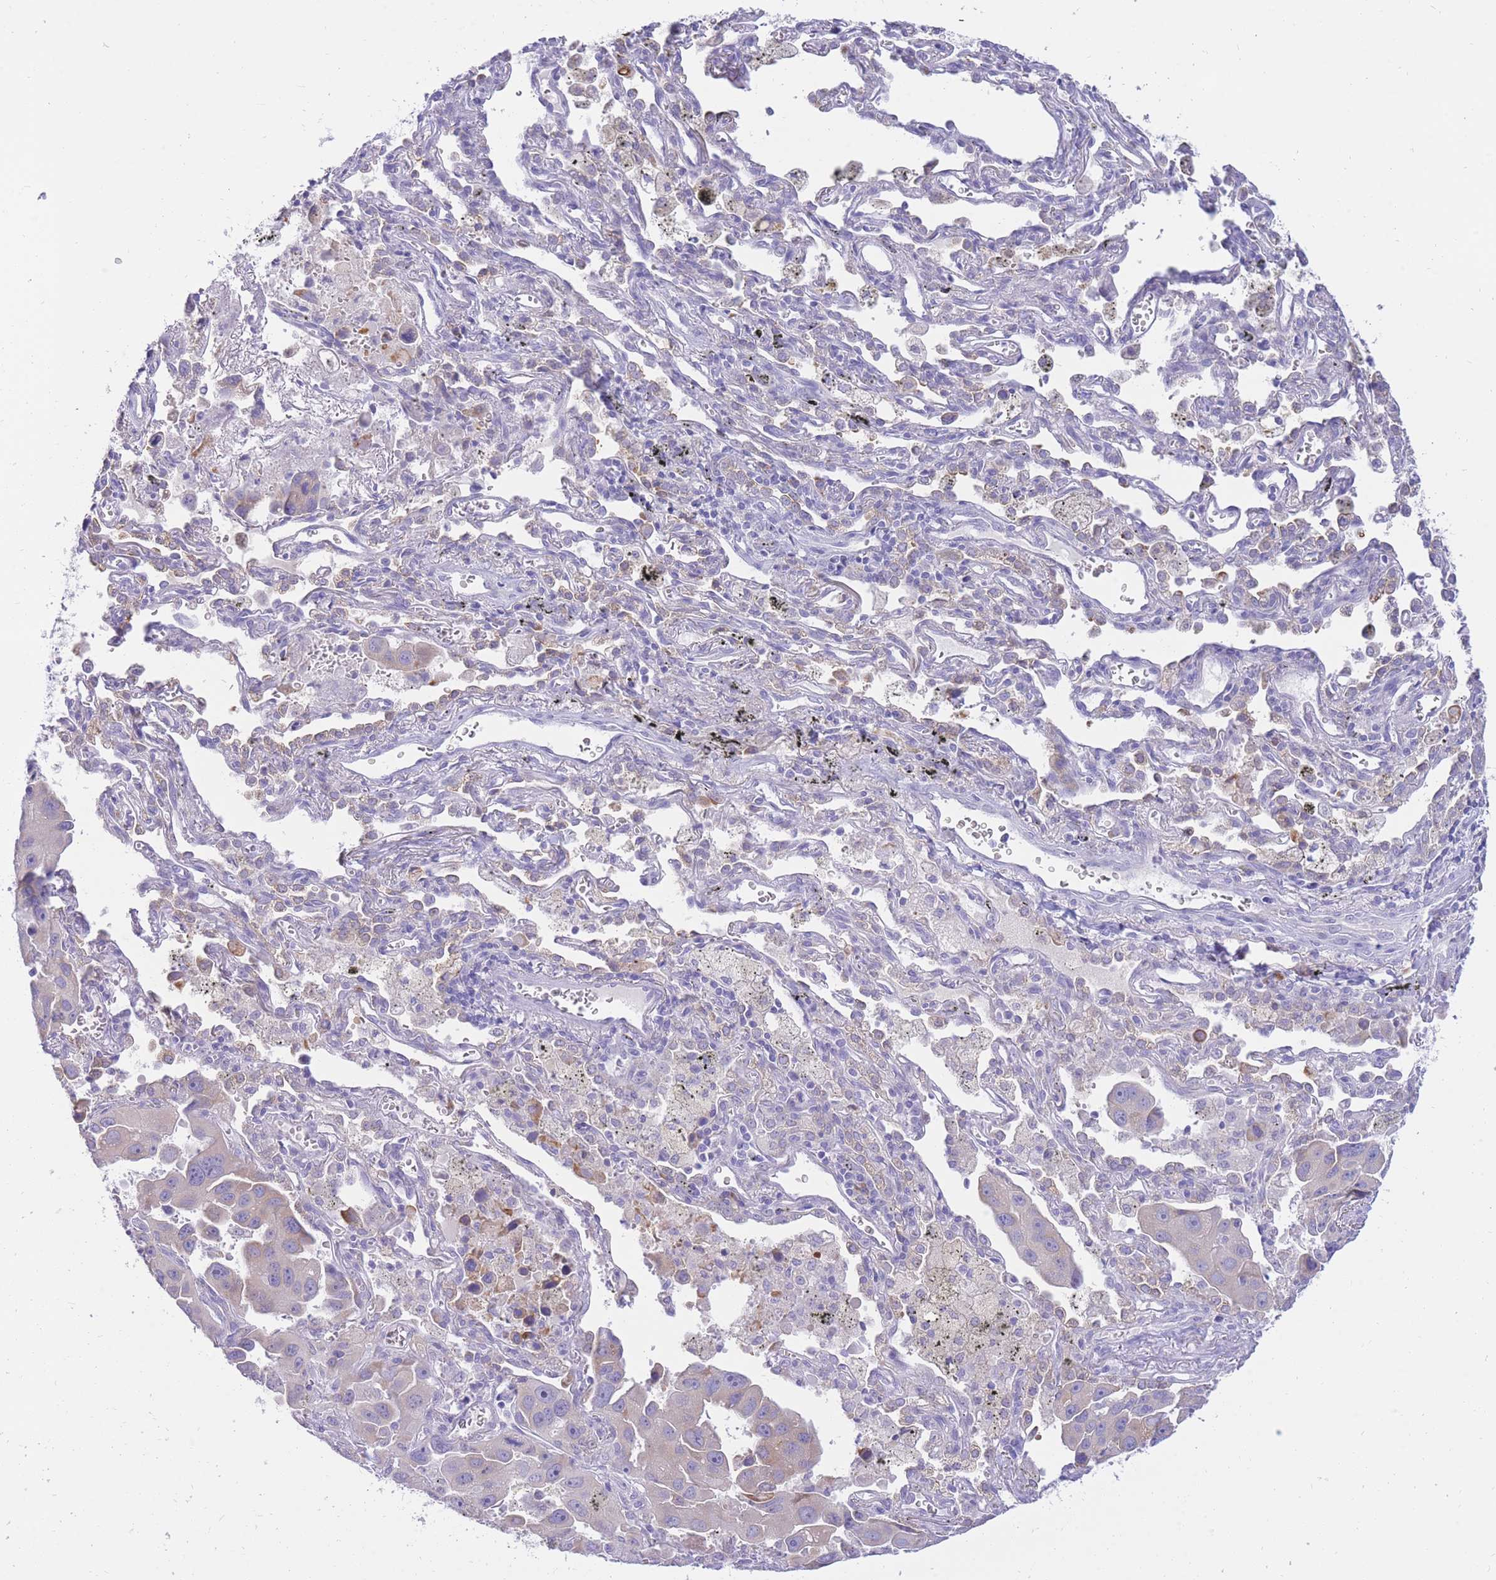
{"staining": {"intensity": "negative", "quantity": "none", "location": "none"}, "tissue": "lung cancer", "cell_type": "Tumor cells", "image_type": "cancer", "snomed": [{"axis": "morphology", "description": "Adenocarcinoma, NOS"}, {"axis": "topography", "description": "Lung"}], "caption": "This is a photomicrograph of immunohistochemistry staining of lung cancer, which shows no expression in tumor cells.", "gene": "SSUH2", "patient": {"sex": "male", "age": 66}}